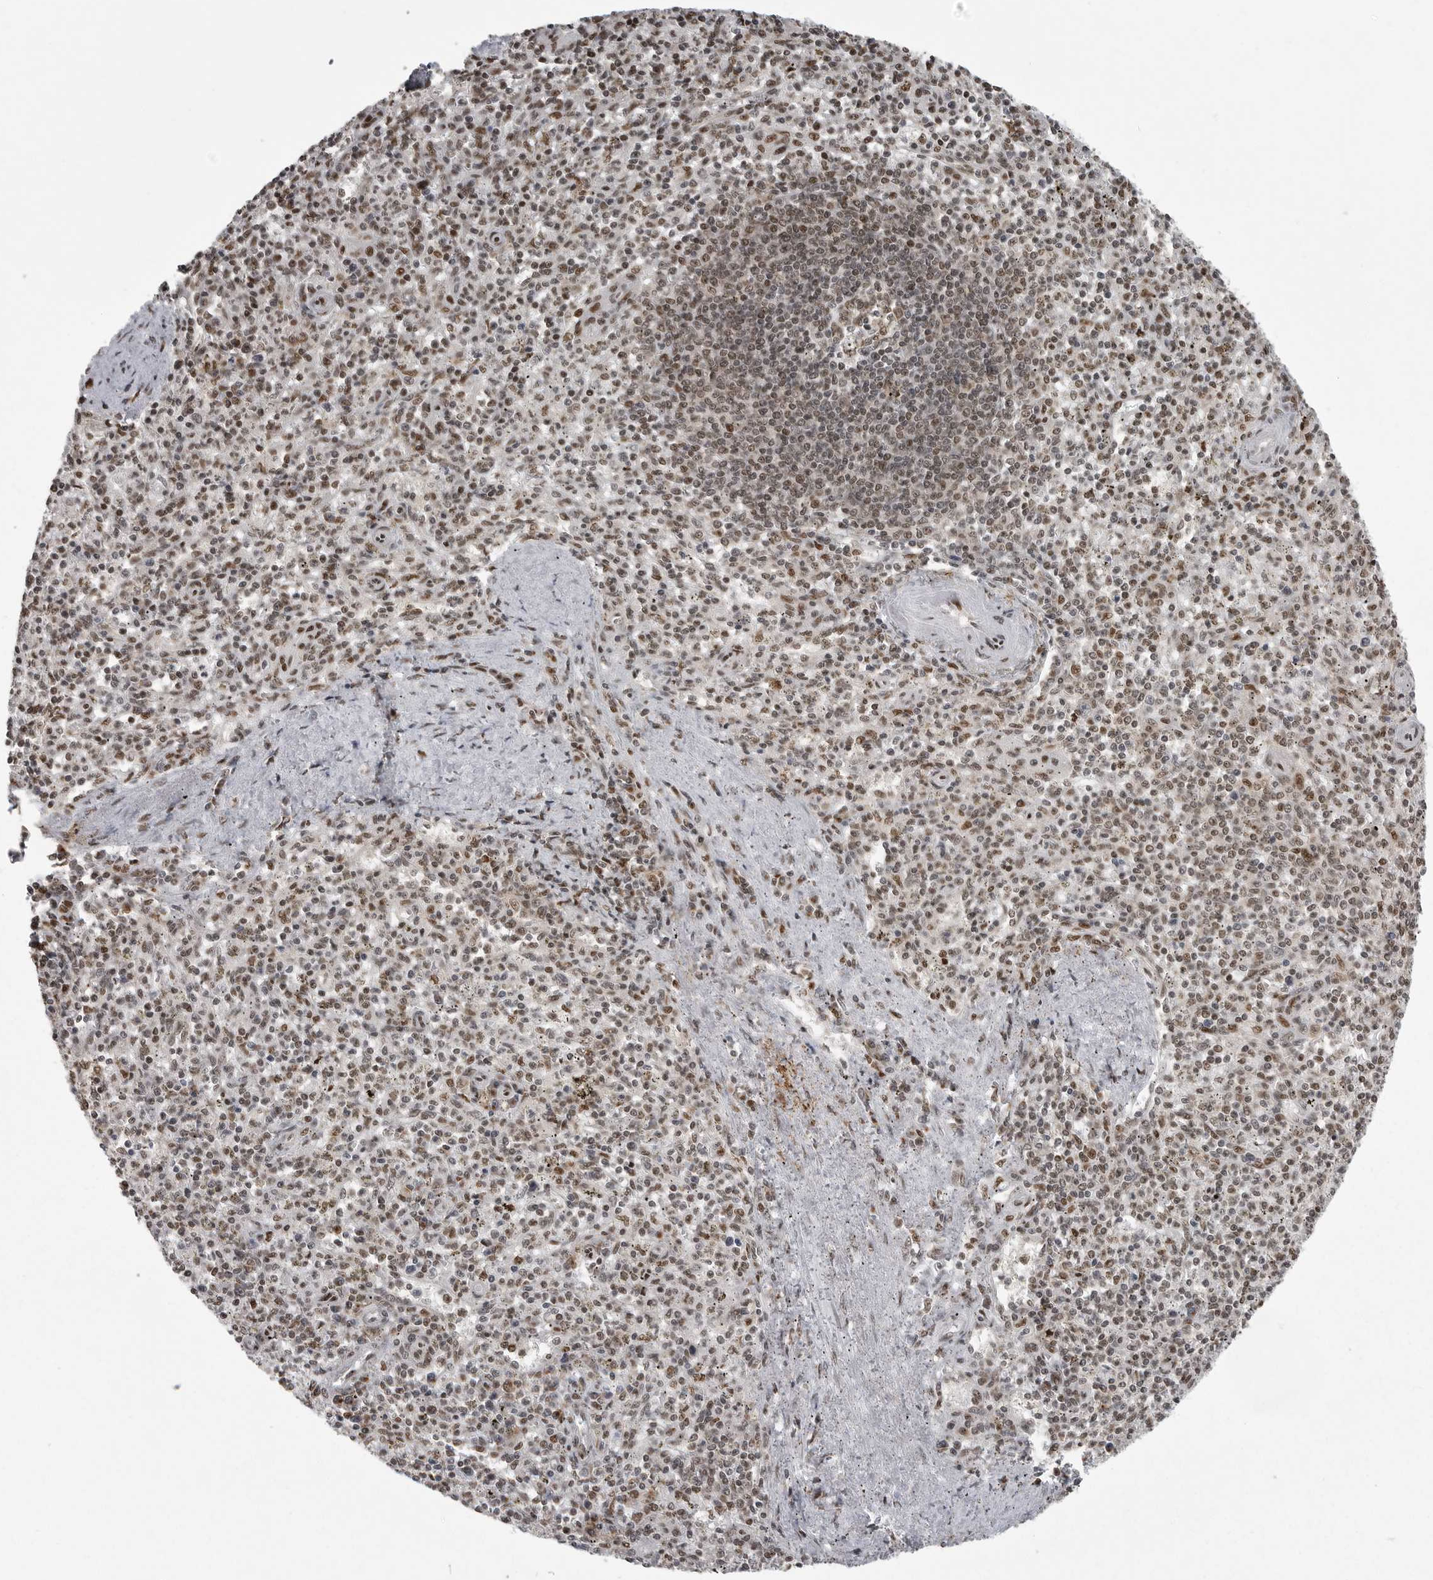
{"staining": {"intensity": "moderate", "quantity": "25%-75%", "location": "nuclear"}, "tissue": "spleen", "cell_type": "Cells in red pulp", "image_type": "normal", "snomed": [{"axis": "morphology", "description": "Normal tissue, NOS"}, {"axis": "topography", "description": "Spleen"}], "caption": "Immunohistochemical staining of unremarkable spleen reveals medium levels of moderate nuclear staining in approximately 25%-75% of cells in red pulp.", "gene": "YAF2", "patient": {"sex": "male", "age": 72}}